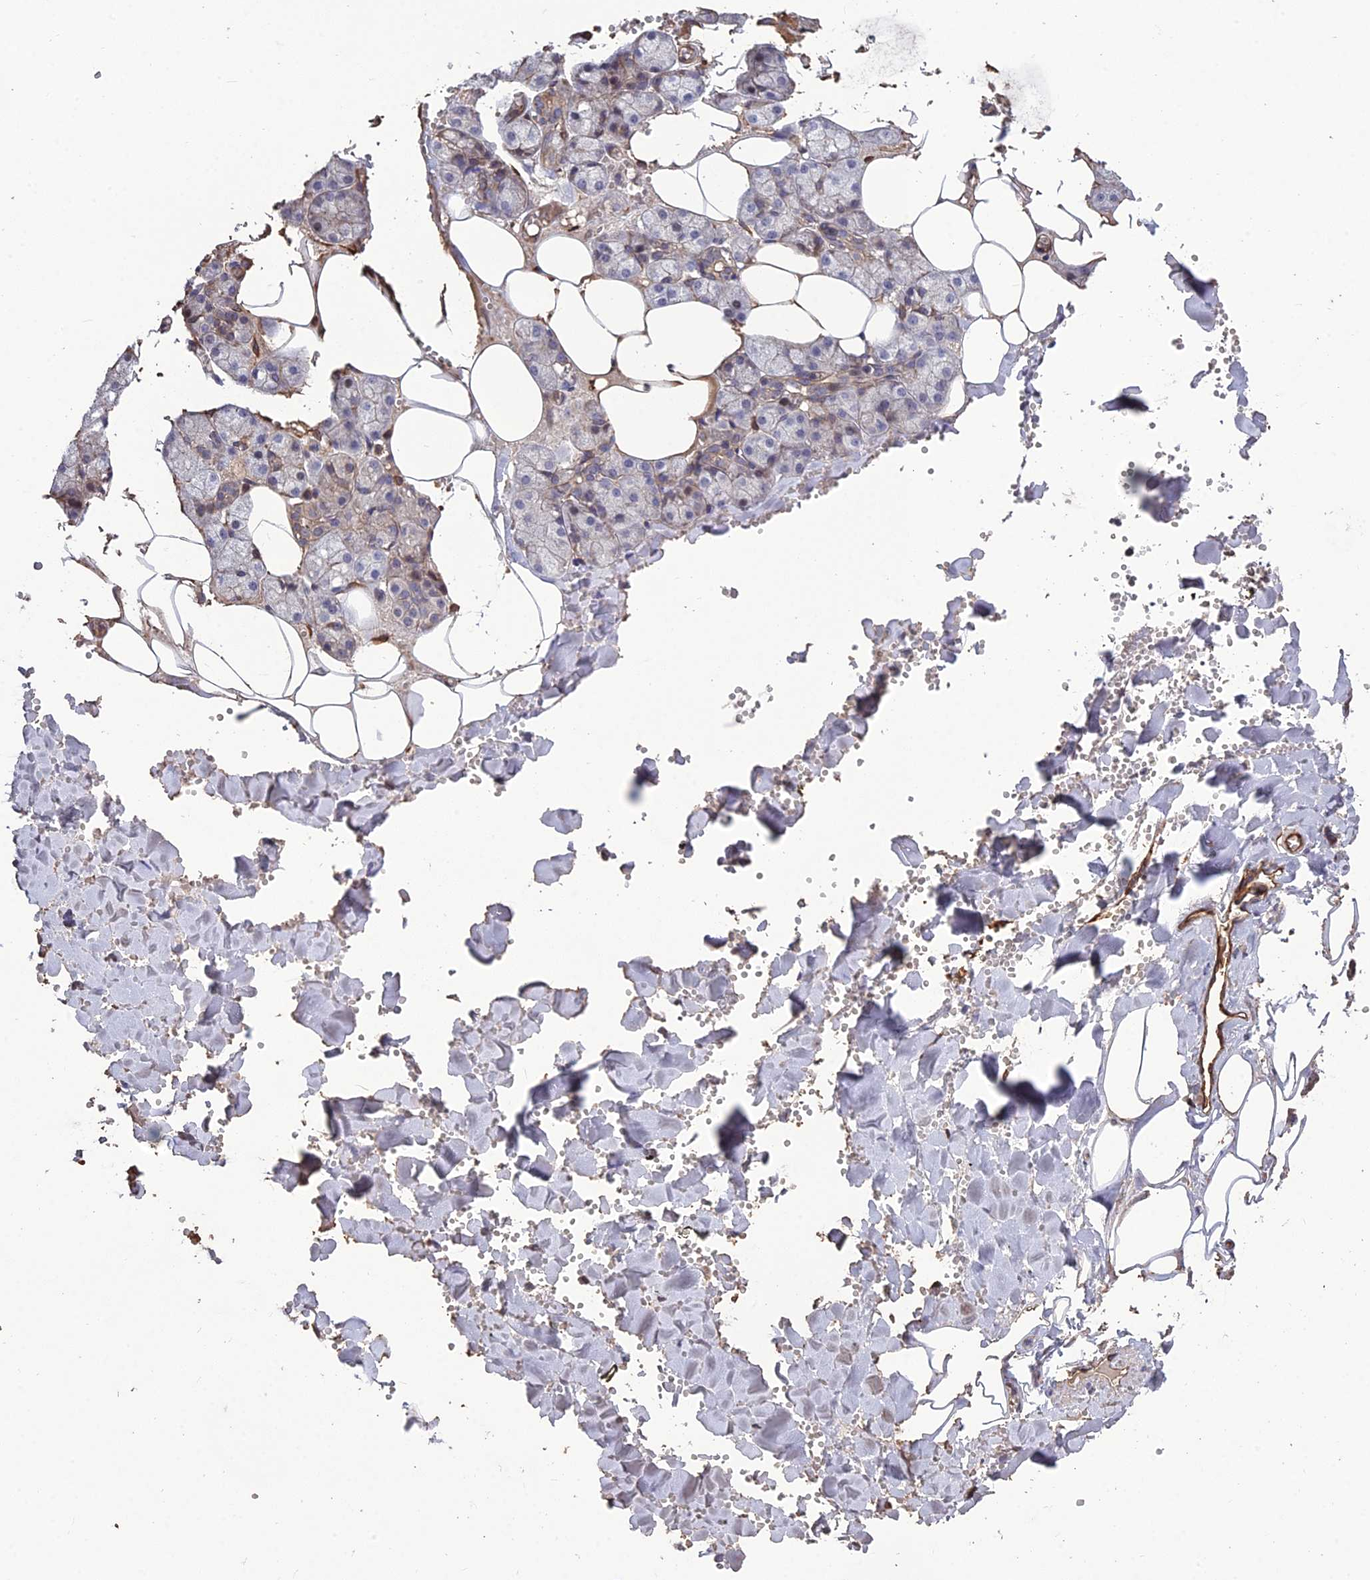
{"staining": {"intensity": "moderate", "quantity": "<25%", "location": "cytoplasmic/membranous"}, "tissue": "salivary gland", "cell_type": "Glandular cells", "image_type": "normal", "snomed": [{"axis": "morphology", "description": "Normal tissue, NOS"}, {"axis": "topography", "description": "Salivary gland"}], "caption": "Salivary gland stained for a protein demonstrates moderate cytoplasmic/membranous positivity in glandular cells. Nuclei are stained in blue.", "gene": "CRTAP", "patient": {"sex": "male", "age": 62}}